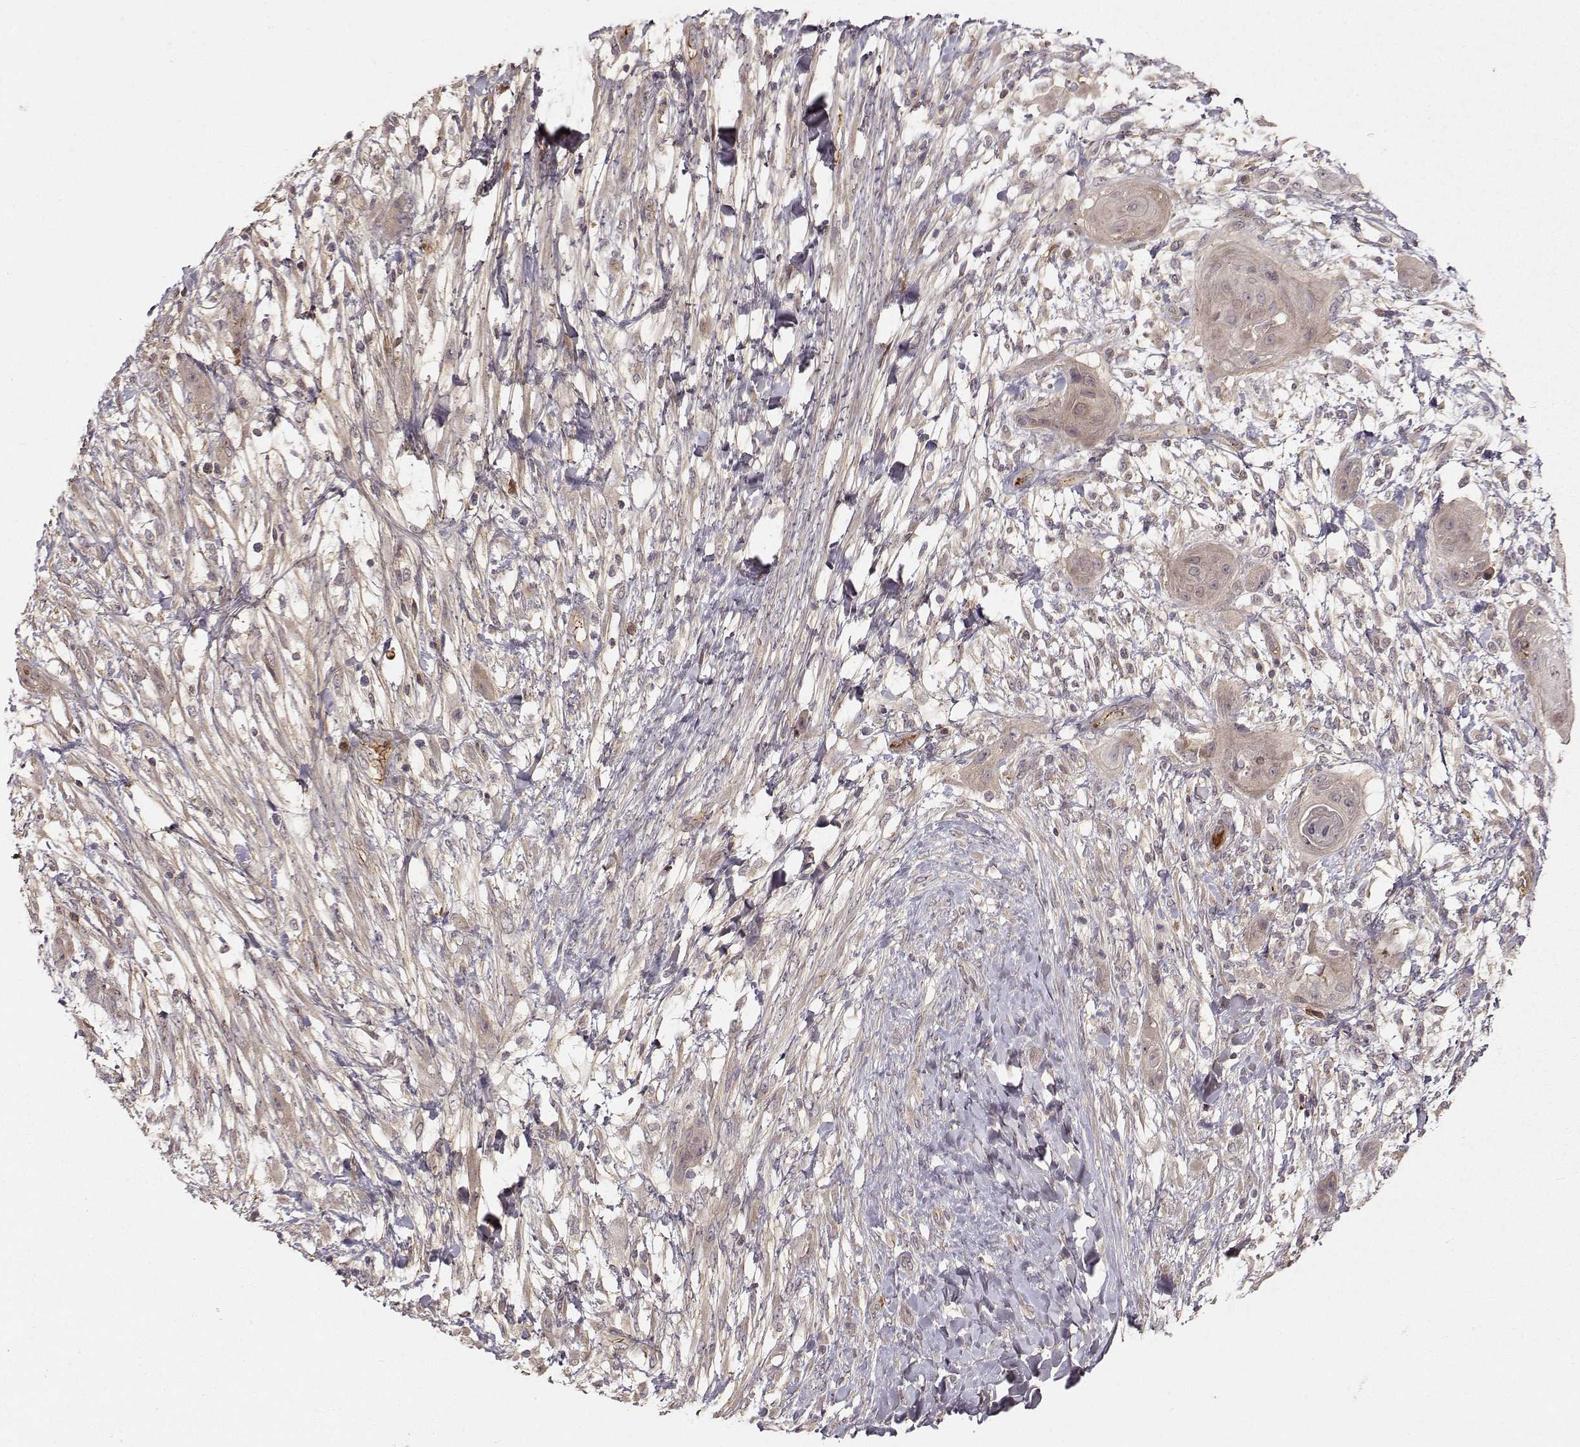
{"staining": {"intensity": "weak", "quantity": "25%-75%", "location": "cytoplasmic/membranous"}, "tissue": "skin cancer", "cell_type": "Tumor cells", "image_type": "cancer", "snomed": [{"axis": "morphology", "description": "Squamous cell carcinoma, NOS"}, {"axis": "topography", "description": "Skin"}], "caption": "Immunohistochemistry staining of skin cancer, which shows low levels of weak cytoplasmic/membranous positivity in approximately 25%-75% of tumor cells indicating weak cytoplasmic/membranous protein expression. The staining was performed using DAB (brown) for protein detection and nuclei were counterstained in hematoxylin (blue).", "gene": "WNT6", "patient": {"sex": "male", "age": 62}}